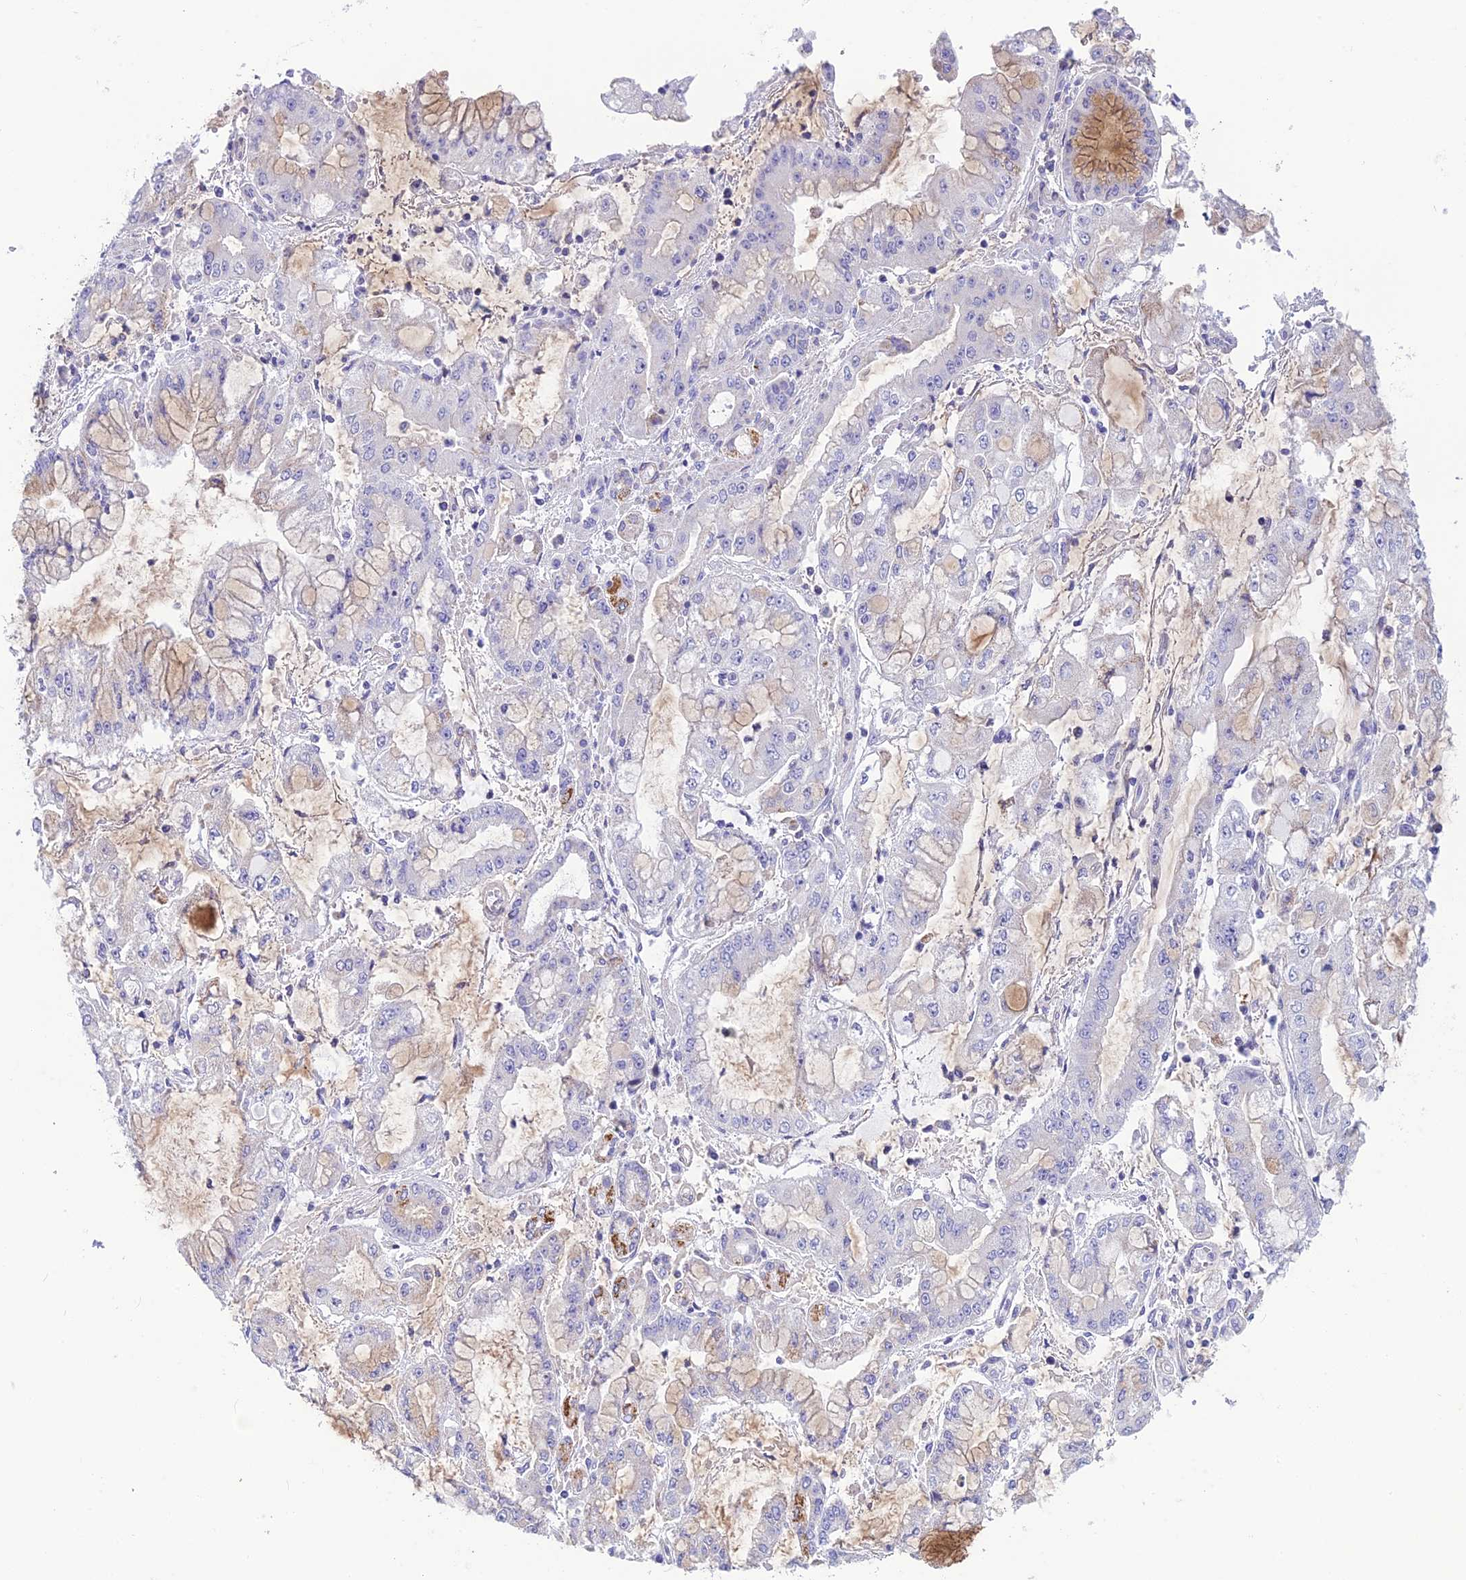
{"staining": {"intensity": "negative", "quantity": "none", "location": "none"}, "tissue": "stomach cancer", "cell_type": "Tumor cells", "image_type": "cancer", "snomed": [{"axis": "morphology", "description": "Adenocarcinoma, NOS"}, {"axis": "topography", "description": "Stomach"}], "caption": "Immunohistochemistry image of human adenocarcinoma (stomach) stained for a protein (brown), which reveals no positivity in tumor cells.", "gene": "POMGNT1", "patient": {"sex": "male", "age": 76}}